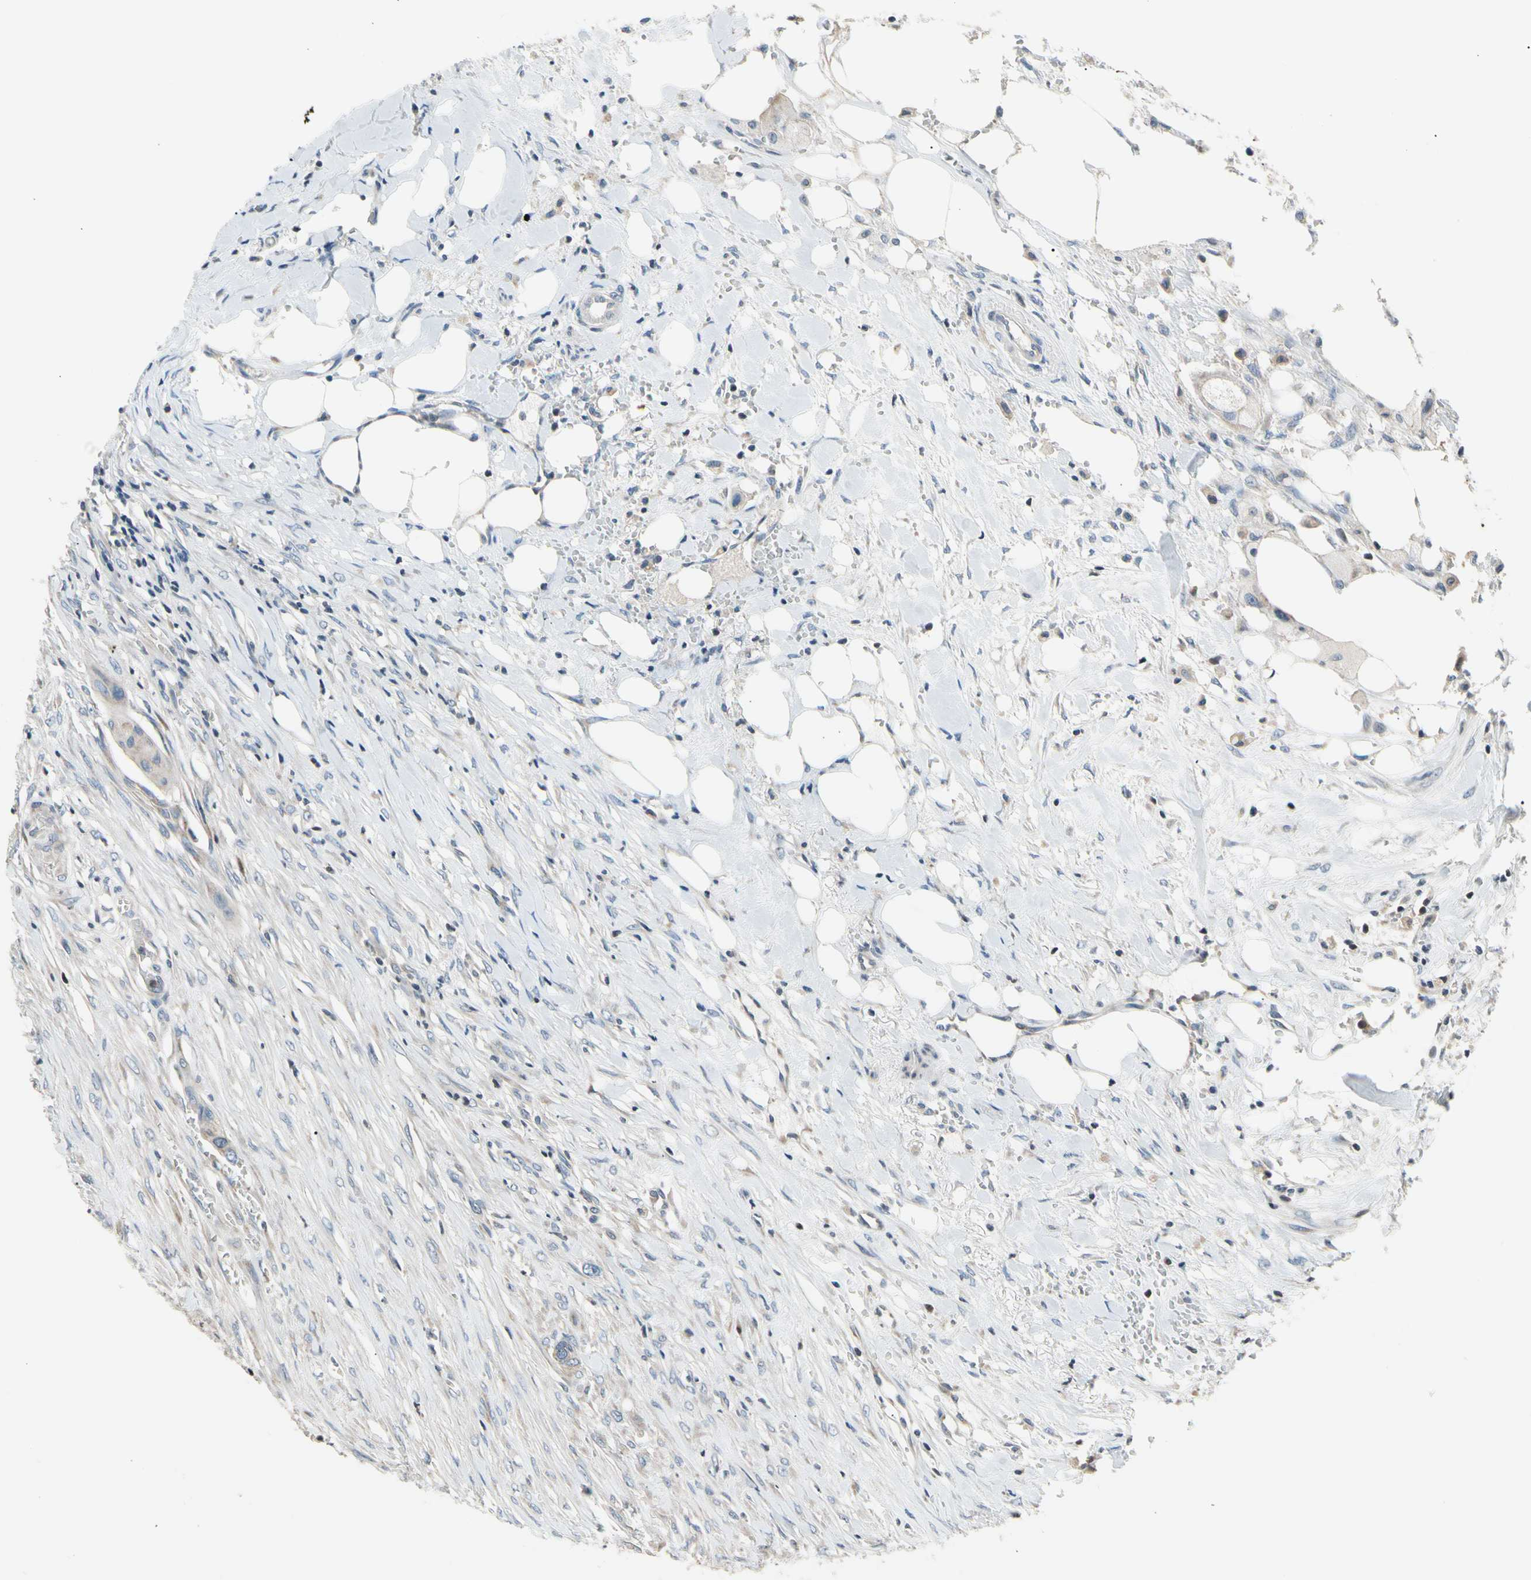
{"staining": {"intensity": "weak", "quantity": ">75%", "location": "cytoplasmic/membranous"}, "tissue": "colorectal cancer", "cell_type": "Tumor cells", "image_type": "cancer", "snomed": [{"axis": "morphology", "description": "Adenocarcinoma, NOS"}, {"axis": "topography", "description": "Colon"}], "caption": "Weak cytoplasmic/membranous staining for a protein is appreciated in approximately >75% of tumor cells of adenocarcinoma (colorectal) using IHC.", "gene": "SOX30", "patient": {"sex": "female", "age": 57}}